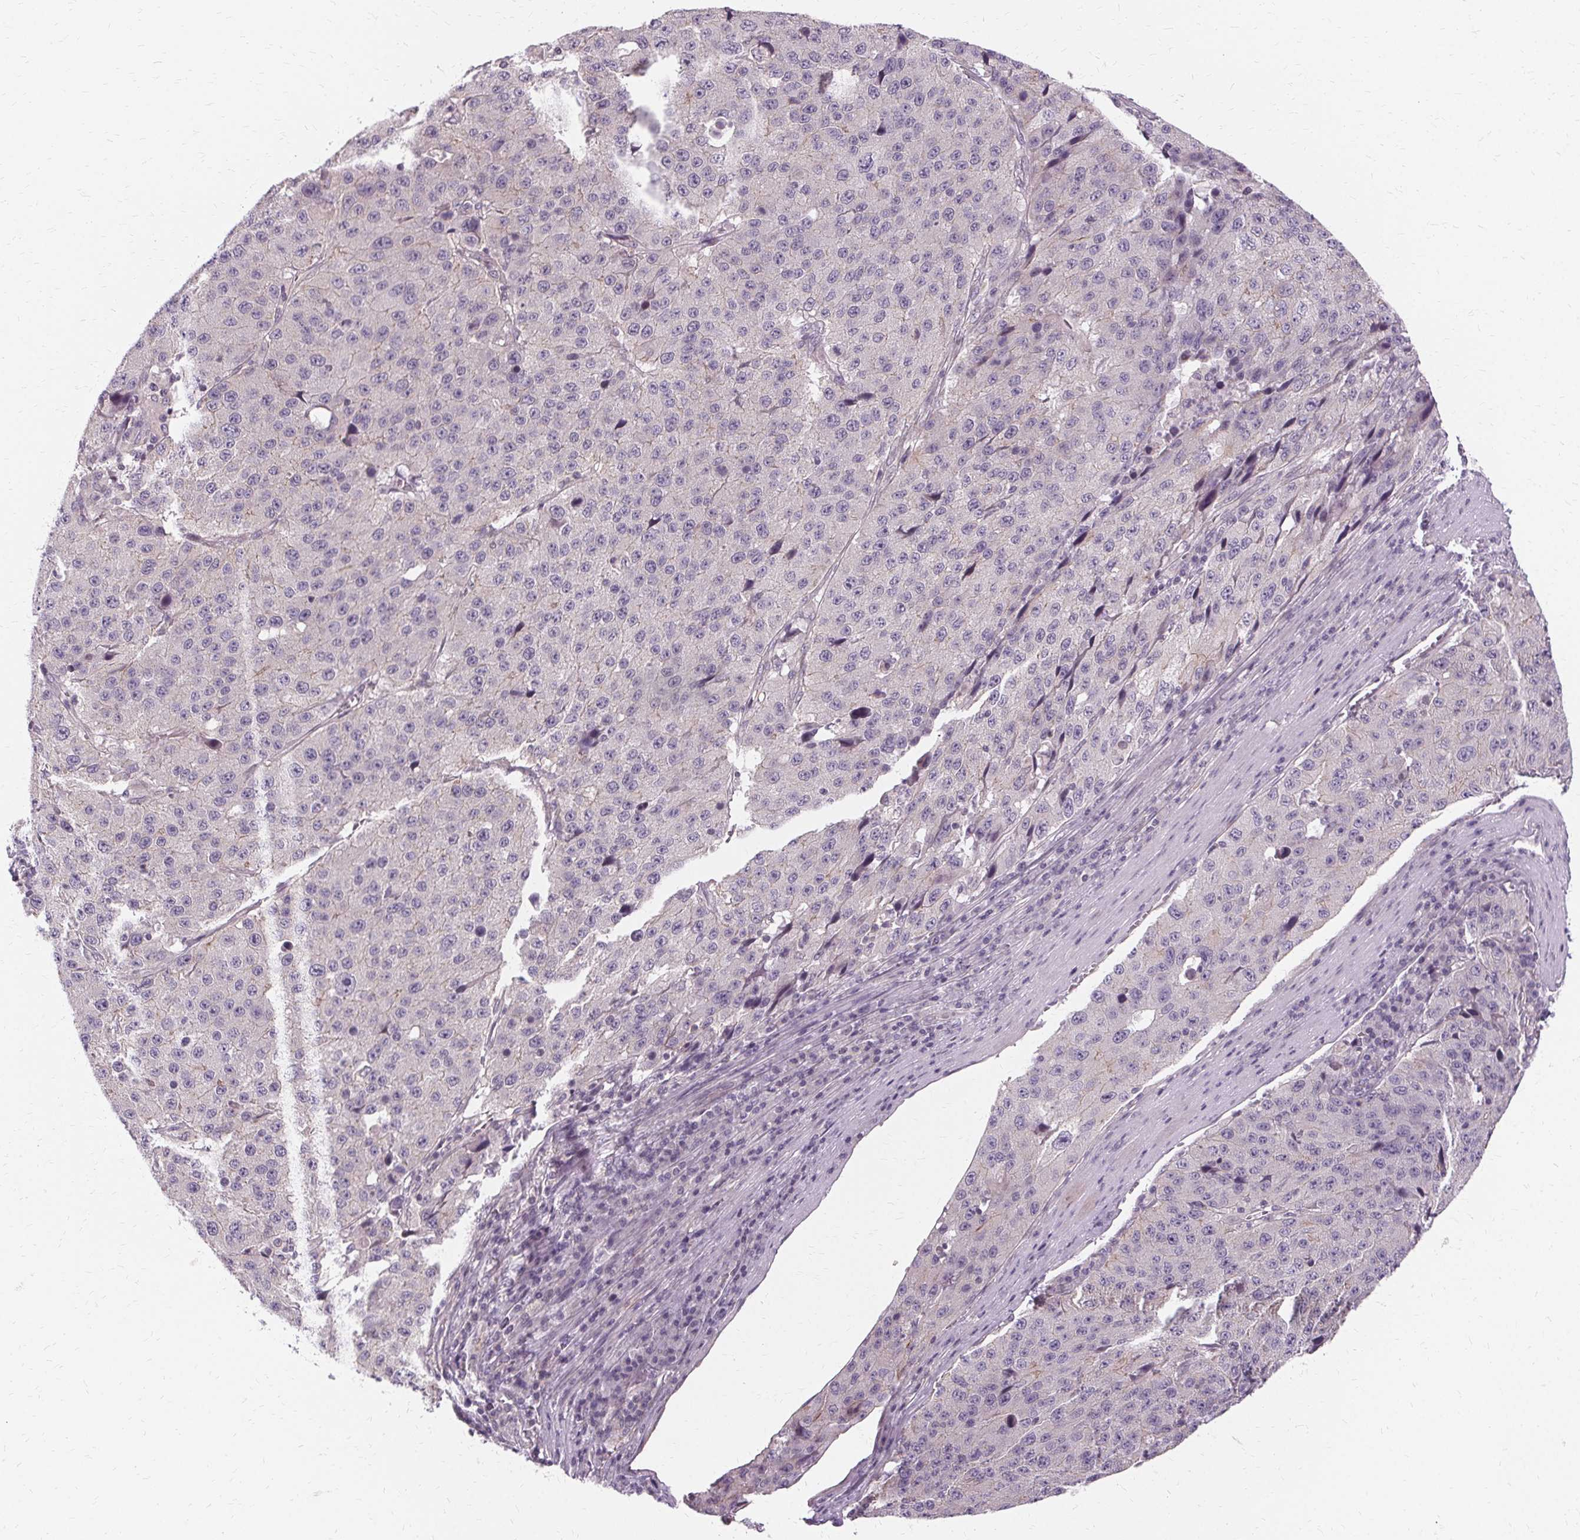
{"staining": {"intensity": "negative", "quantity": "none", "location": "none"}, "tissue": "stomach cancer", "cell_type": "Tumor cells", "image_type": "cancer", "snomed": [{"axis": "morphology", "description": "Adenocarcinoma, NOS"}, {"axis": "topography", "description": "Stomach"}], "caption": "An immunohistochemistry (IHC) histopathology image of stomach cancer (adenocarcinoma) is shown. There is no staining in tumor cells of stomach cancer (adenocarcinoma). (Stains: DAB (3,3'-diaminobenzidine) IHC with hematoxylin counter stain, Microscopy: brightfield microscopy at high magnification).", "gene": "USP8", "patient": {"sex": "male", "age": 71}}